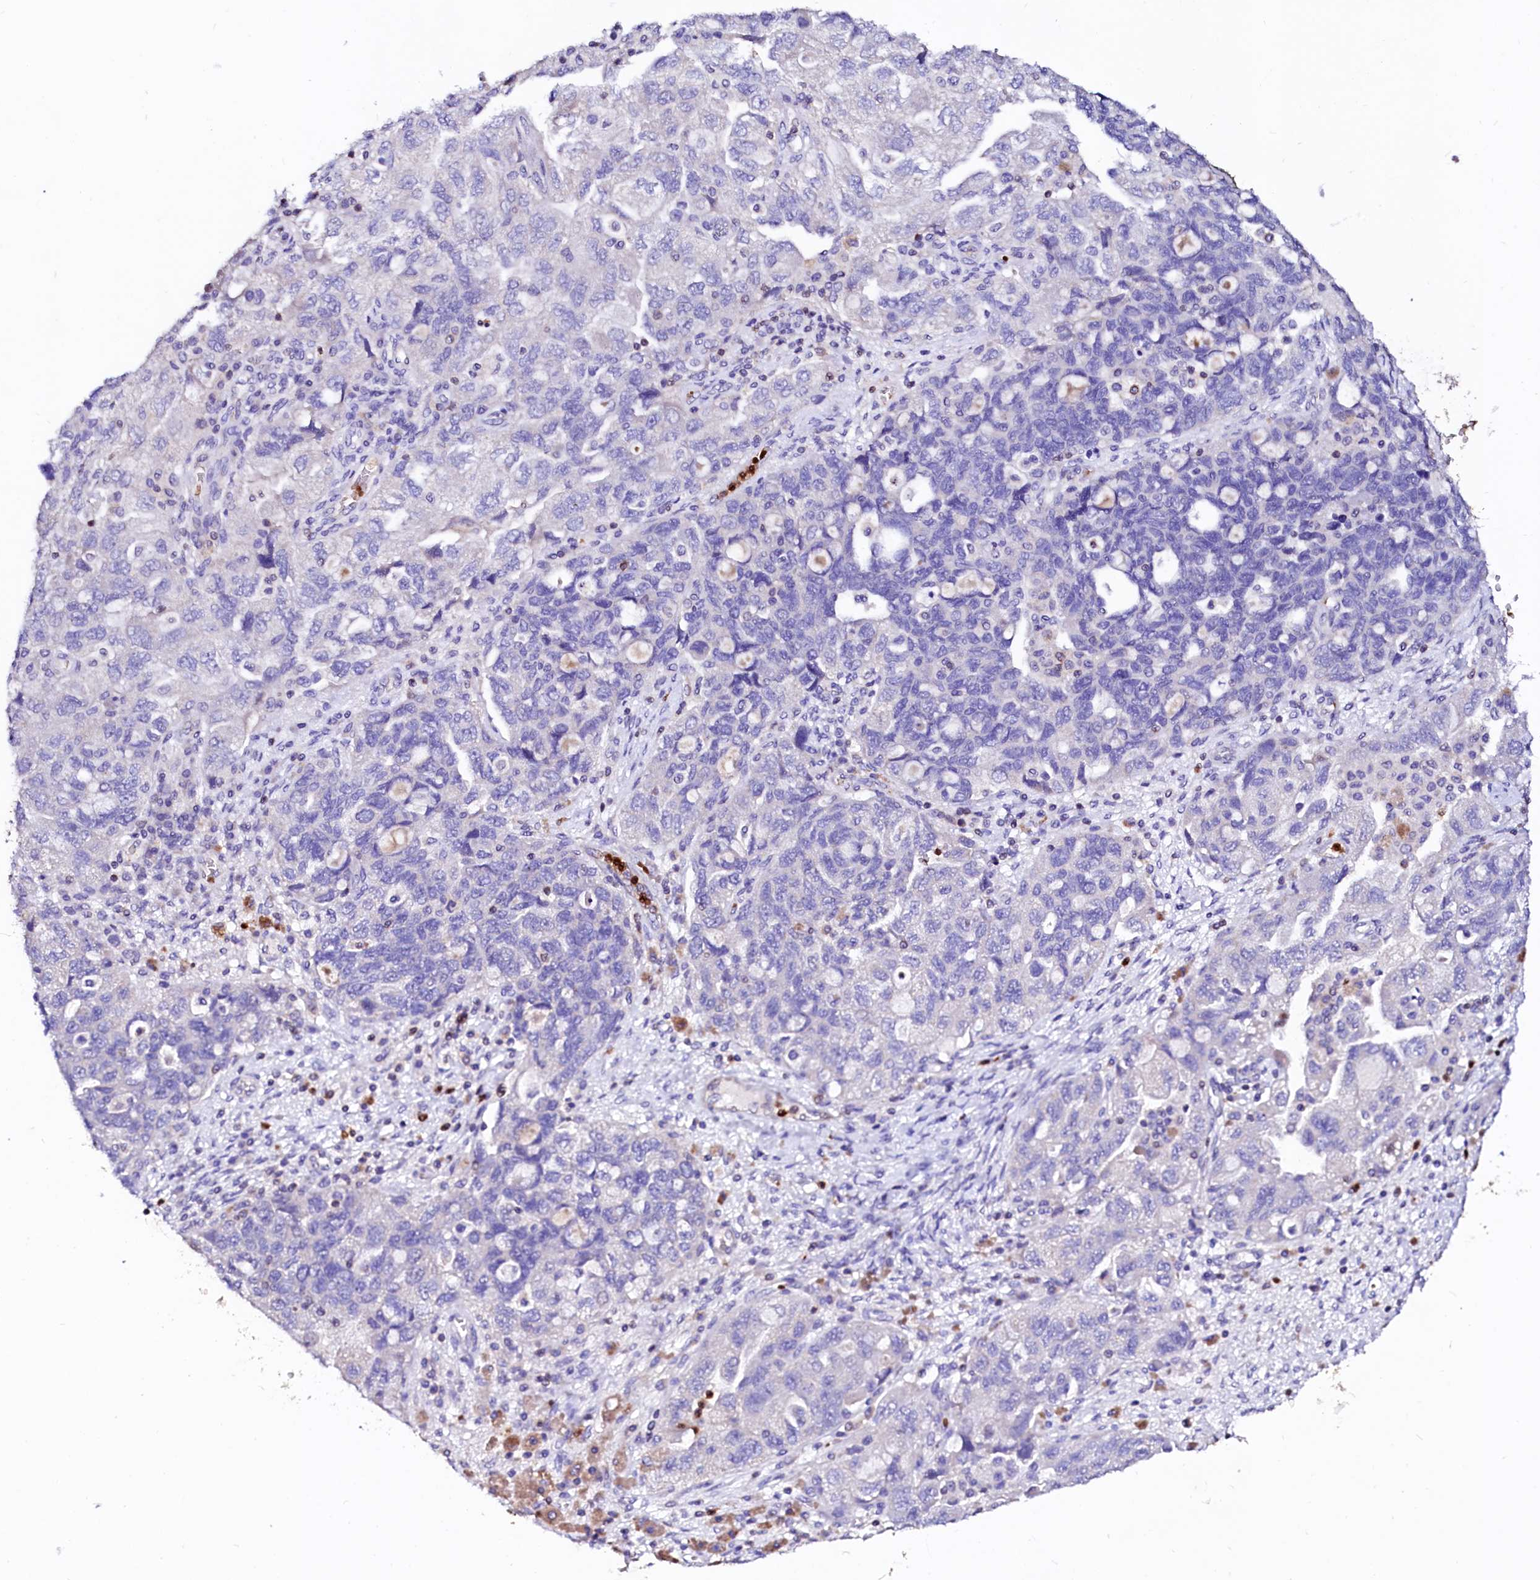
{"staining": {"intensity": "negative", "quantity": "none", "location": "none"}, "tissue": "ovarian cancer", "cell_type": "Tumor cells", "image_type": "cancer", "snomed": [{"axis": "morphology", "description": "Carcinoma, endometroid"}, {"axis": "topography", "description": "Ovary"}], "caption": "An immunohistochemistry photomicrograph of endometroid carcinoma (ovarian) is shown. There is no staining in tumor cells of endometroid carcinoma (ovarian).", "gene": "RAB27A", "patient": {"sex": "female", "age": 51}}